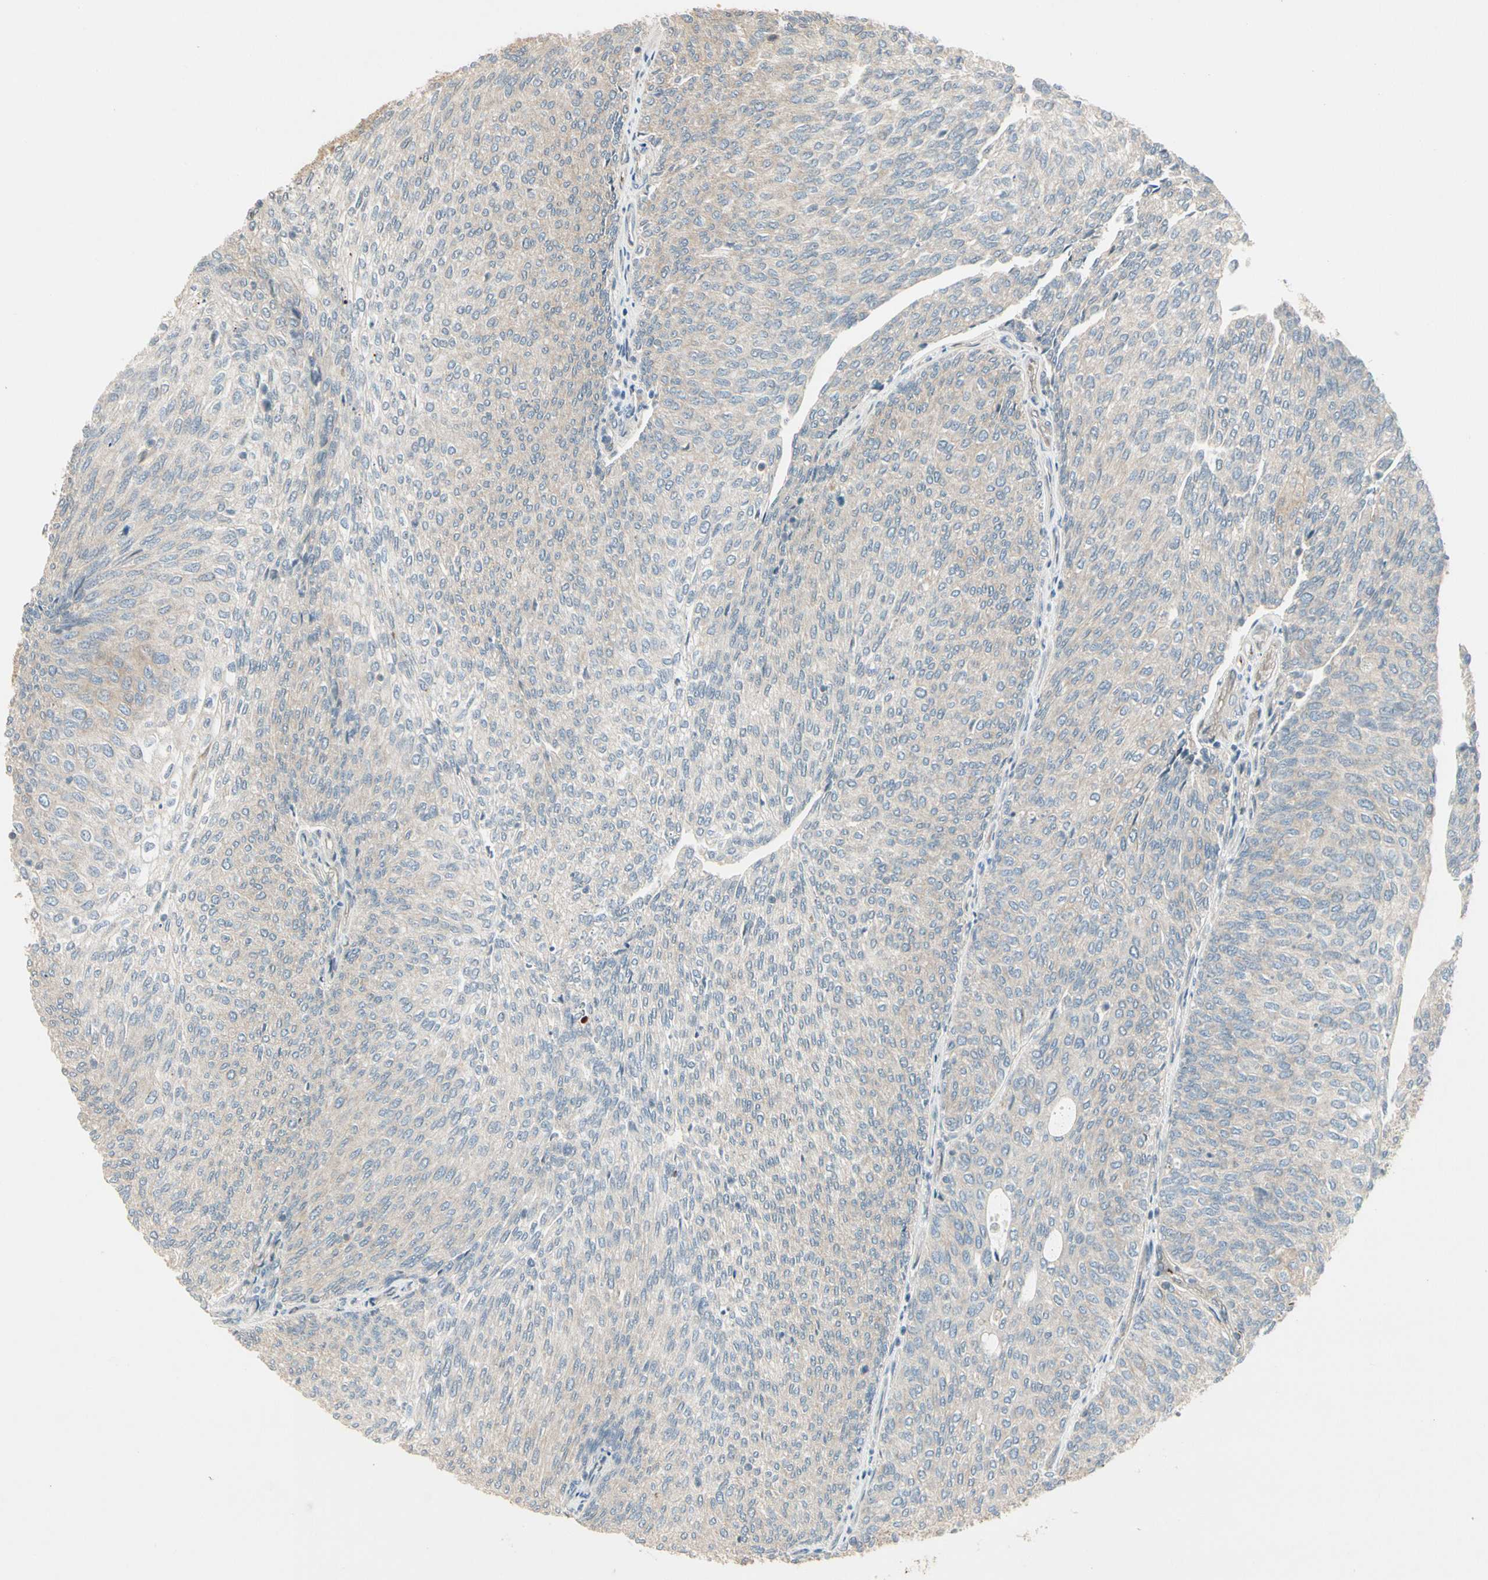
{"staining": {"intensity": "weak", "quantity": ">75%", "location": "cytoplasmic/membranous"}, "tissue": "urothelial cancer", "cell_type": "Tumor cells", "image_type": "cancer", "snomed": [{"axis": "morphology", "description": "Urothelial carcinoma, Low grade"}, {"axis": "topography", "description": "Urinary bladder"}], "caption": "DAB (3,3'-diaminobenzidine) immunohistochemical staining of urothelial carcinoma (low-grade) exhibits weak cytoplasmic/membranous protein staining in approximately >75% of tumor cells.", "gene": "PPP3CB", "patient": {"sex": "female", "age": 79}}